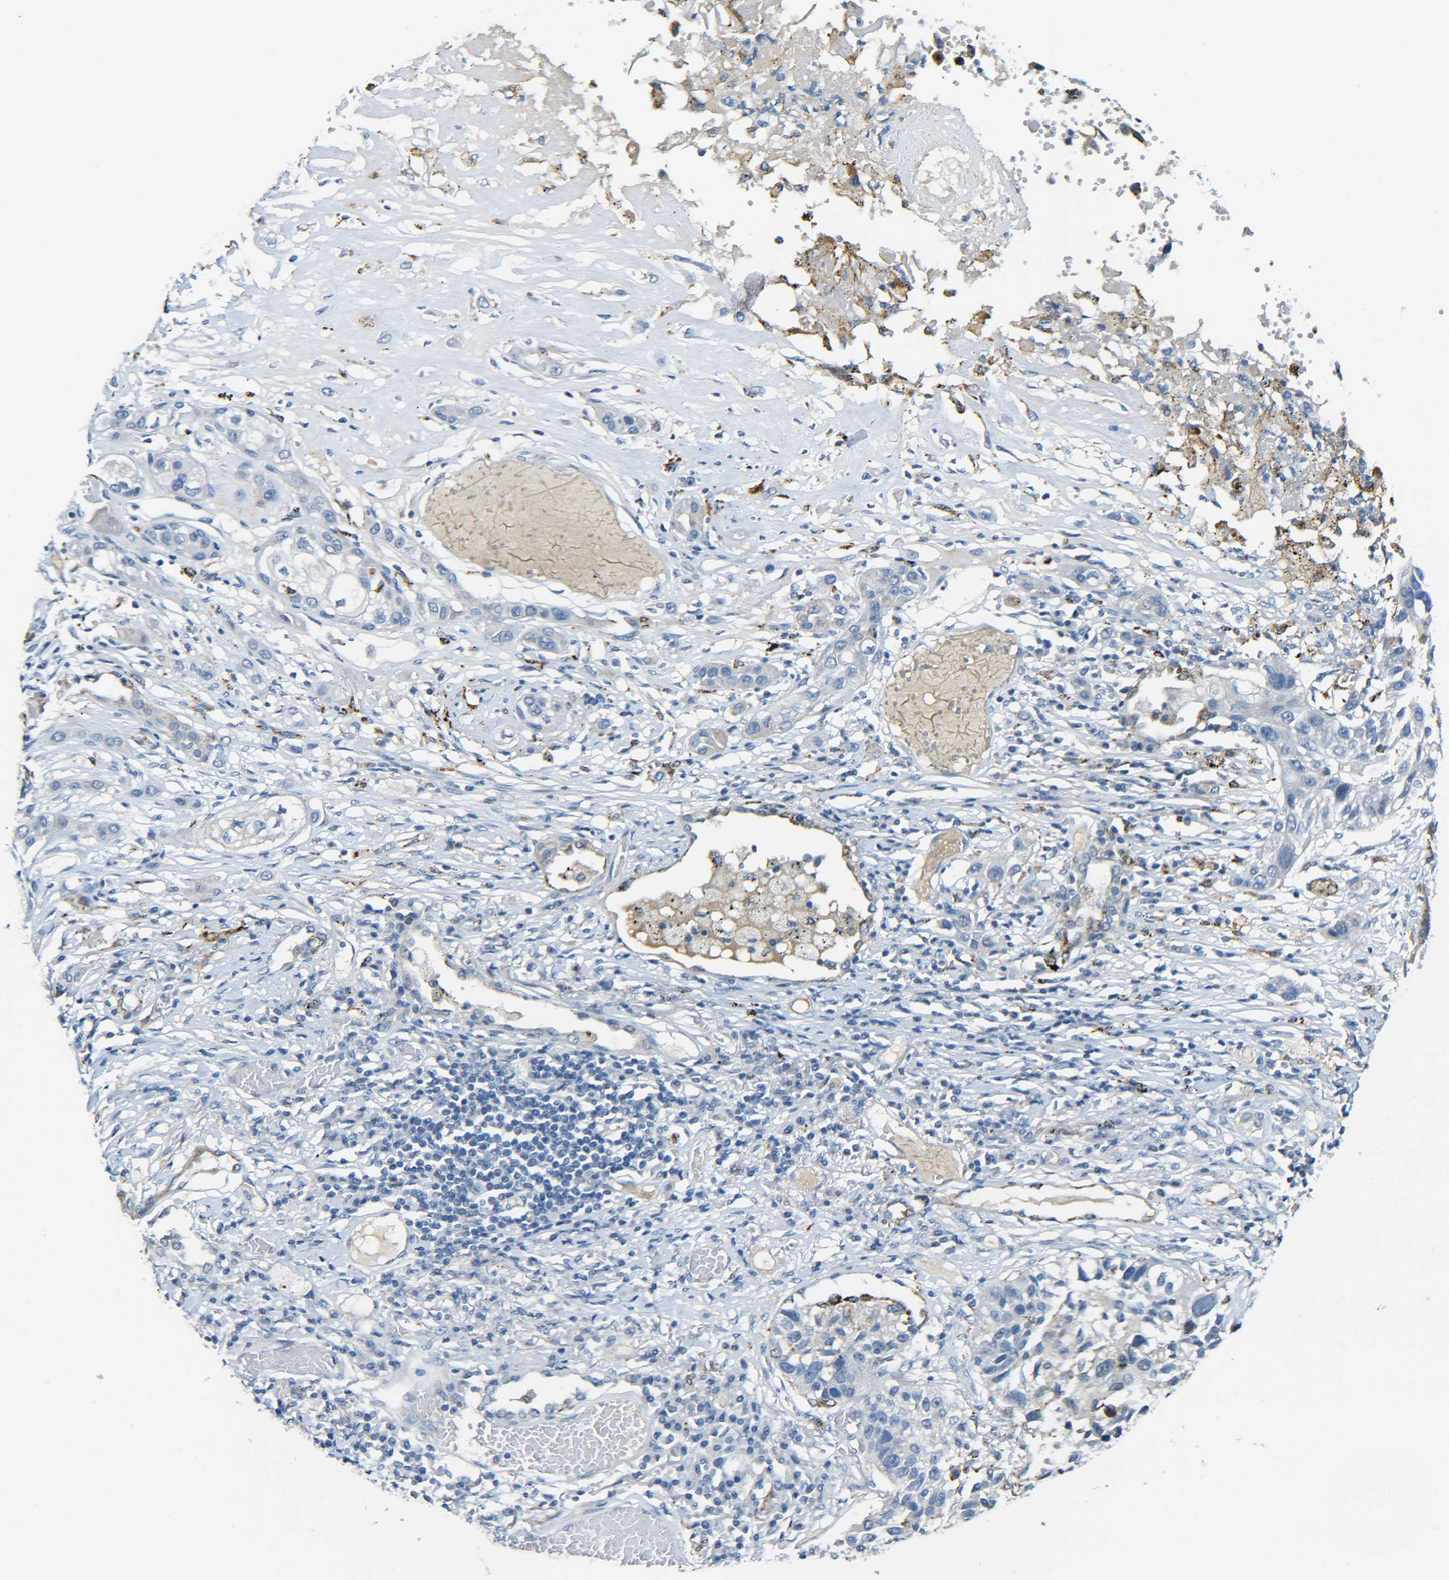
{"staining": {"intensity": "negative", "quantity": "none", "location": "none"}, "tissue": "lung cancer", "cell_type": "Tumor cells", "image_type": "cancer", "snomed": [{"axis": "morphology", "description": "Squamous cell carcinoma, NOS"}, {"axis": "topography", "description": "Lung"}], "caption": "A high-resolution image shows immunohistochemistry staining of lung squamous cell carcinoma, which demonstrates no significant staining in tumor cells.", "gene": "C15orf48", "patient": {"sex": "male", "age": 71}}